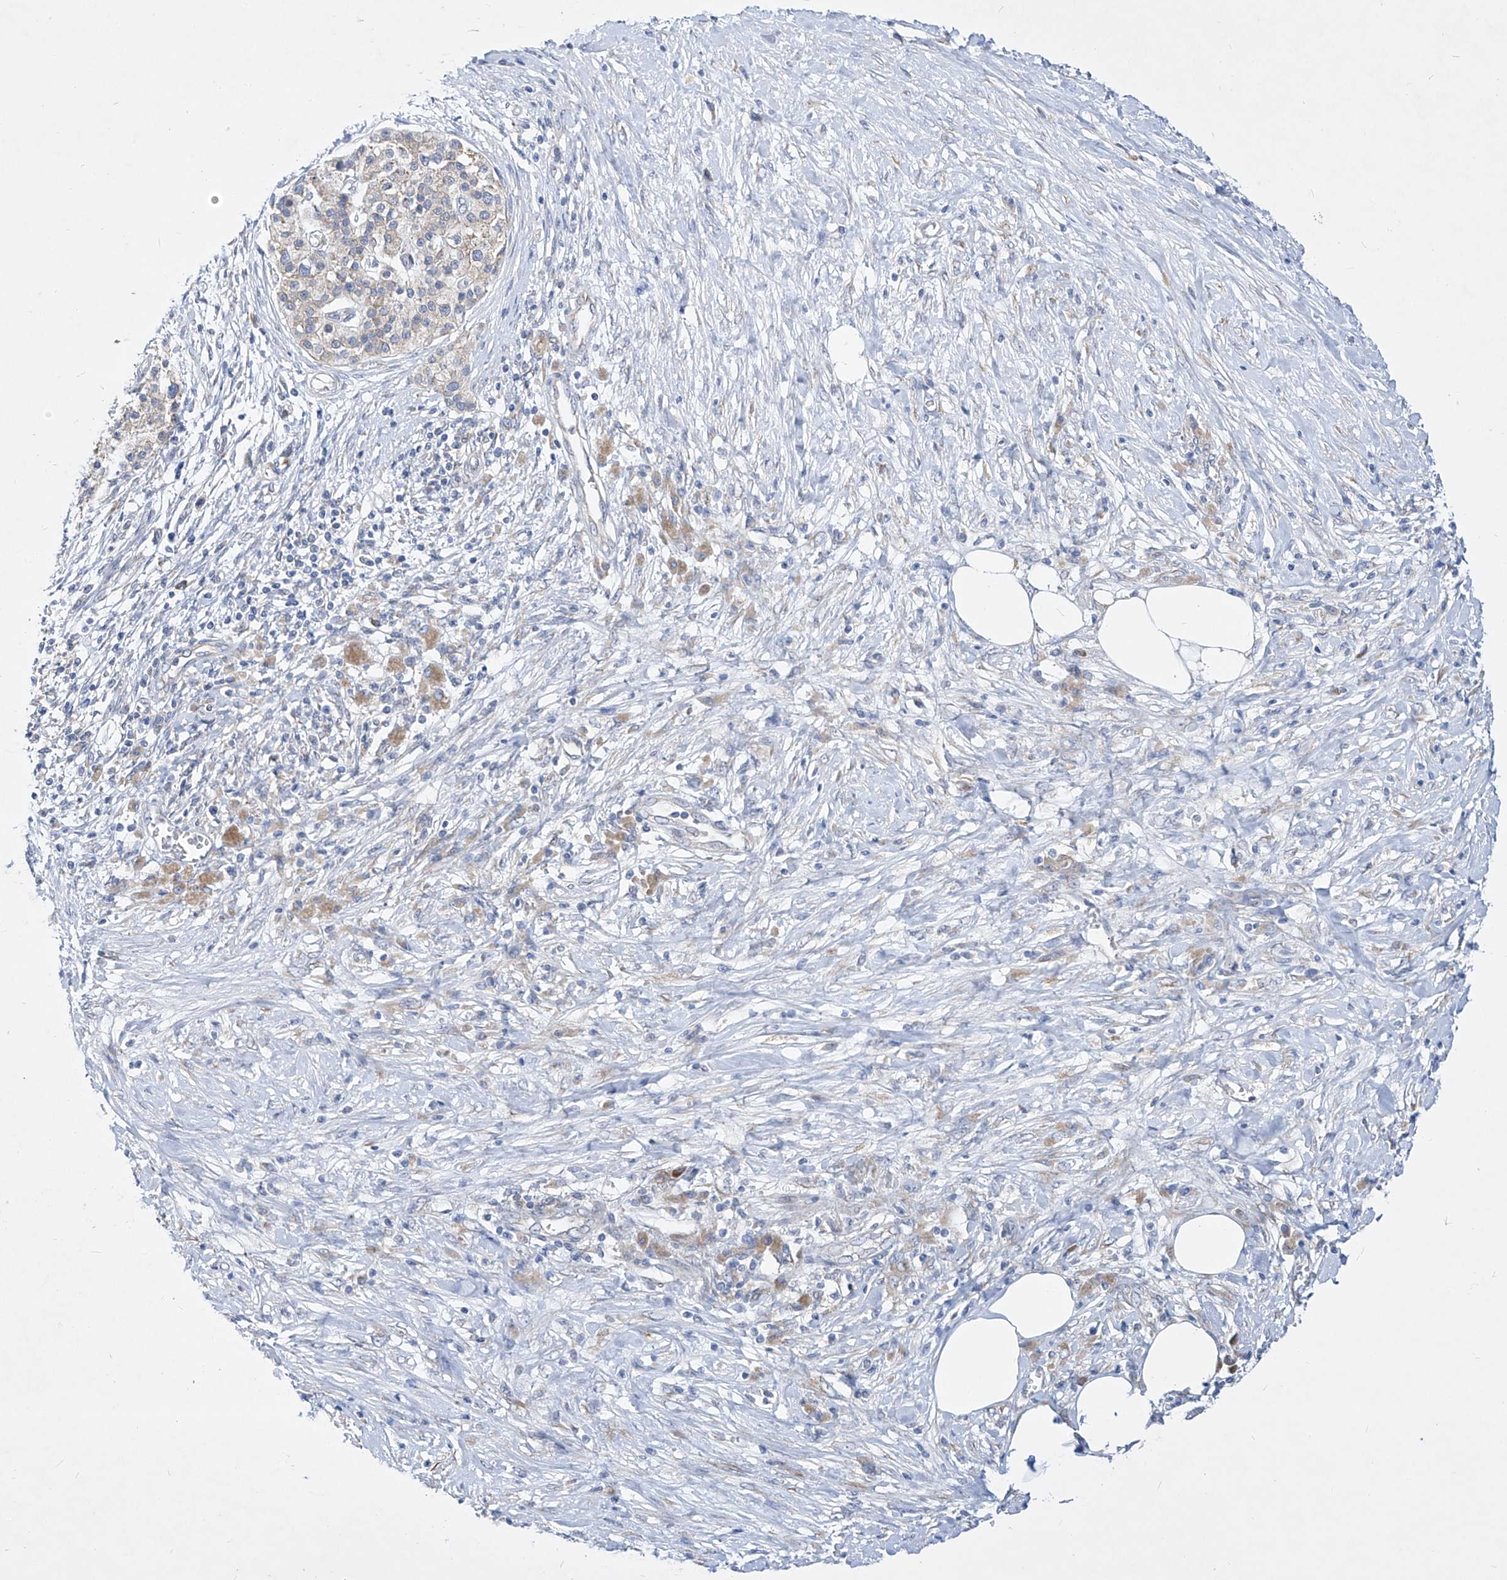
{"staining": {"intensity": "negative", "quantity": "none", "location": "none"}, "tissue": "pancreatic cancer", "cell_type": "Tumor cells", "image_type": "cancer", "snomed": [{"axis": "morphology", "description": "Adenocarcinoma, NOS"}, {"axis": "topography", "description": "Pancreas"}], "caption": "Pancreatic adenocarcinoma was stained to show a protein in brown. There is no significant positivity in tumor cells. Brightfield microscopy of immunohistochemistry stained with DAB (brown) and hematoxylin (blue), captured at high magnification.", "gene": "UFL1", "patient": {"sex": "male", "age": 58}}